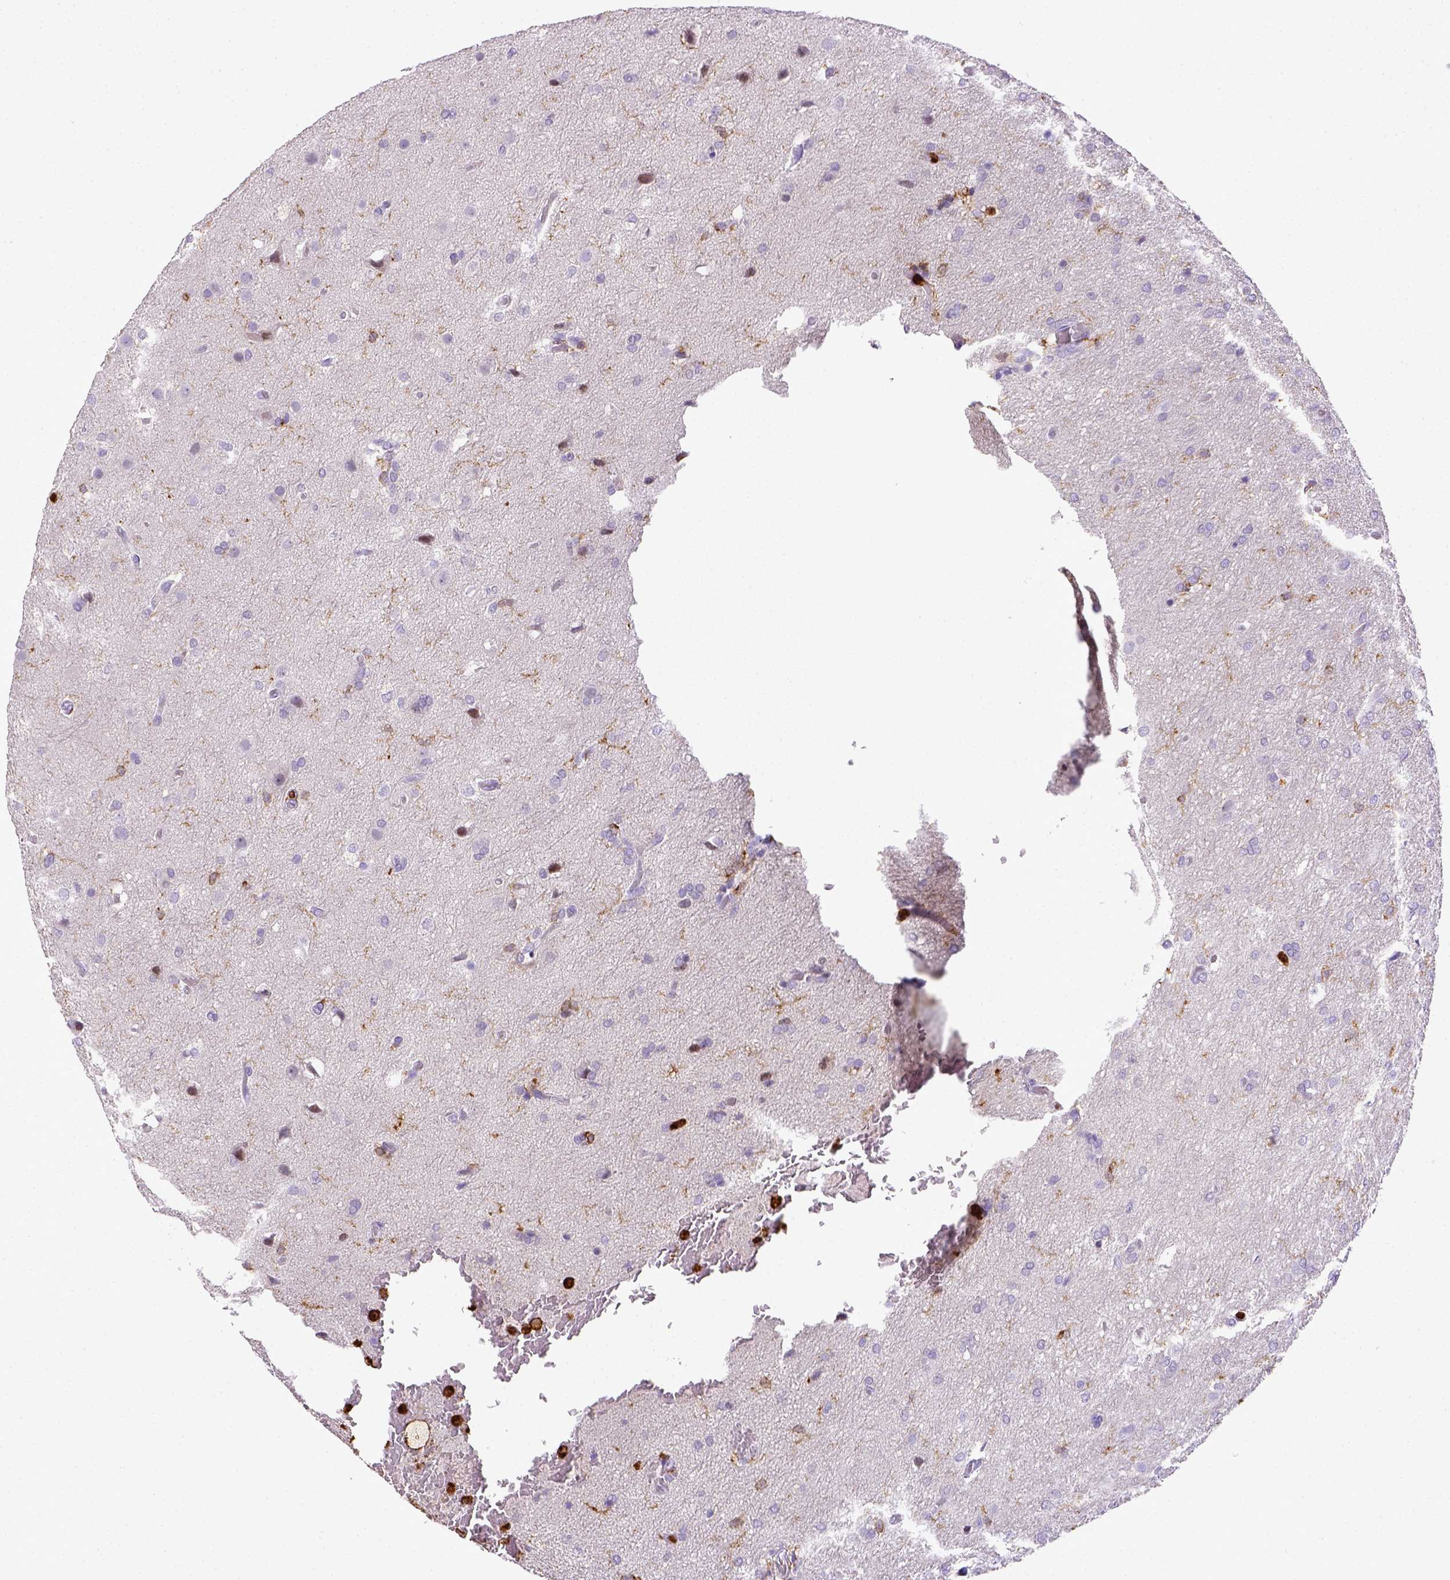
{"staining": {"intensity": "negative", "quantity": "none", "location": "none"}, "tissue": "glioma", "cell_type": "Tumor cells", "image_type": "cancer", "snomed": [{"axis": "morphology", "description": "Glioma, malignant, High grade"}, {"axis": "topography", "description": "Brain"}], "caption": "The histopathology image shows no staining of tumor cells in malignant glioma (high-grade). The staining was performed using DAB (3,3'-diaminobenzidine) to visualize the protein expression in brown, while the nuclei were stained in blue with hematoxylin (Magnification: 20x).", "gene": "ITGAM", "patient": {"sex": "male", "age": 68}}